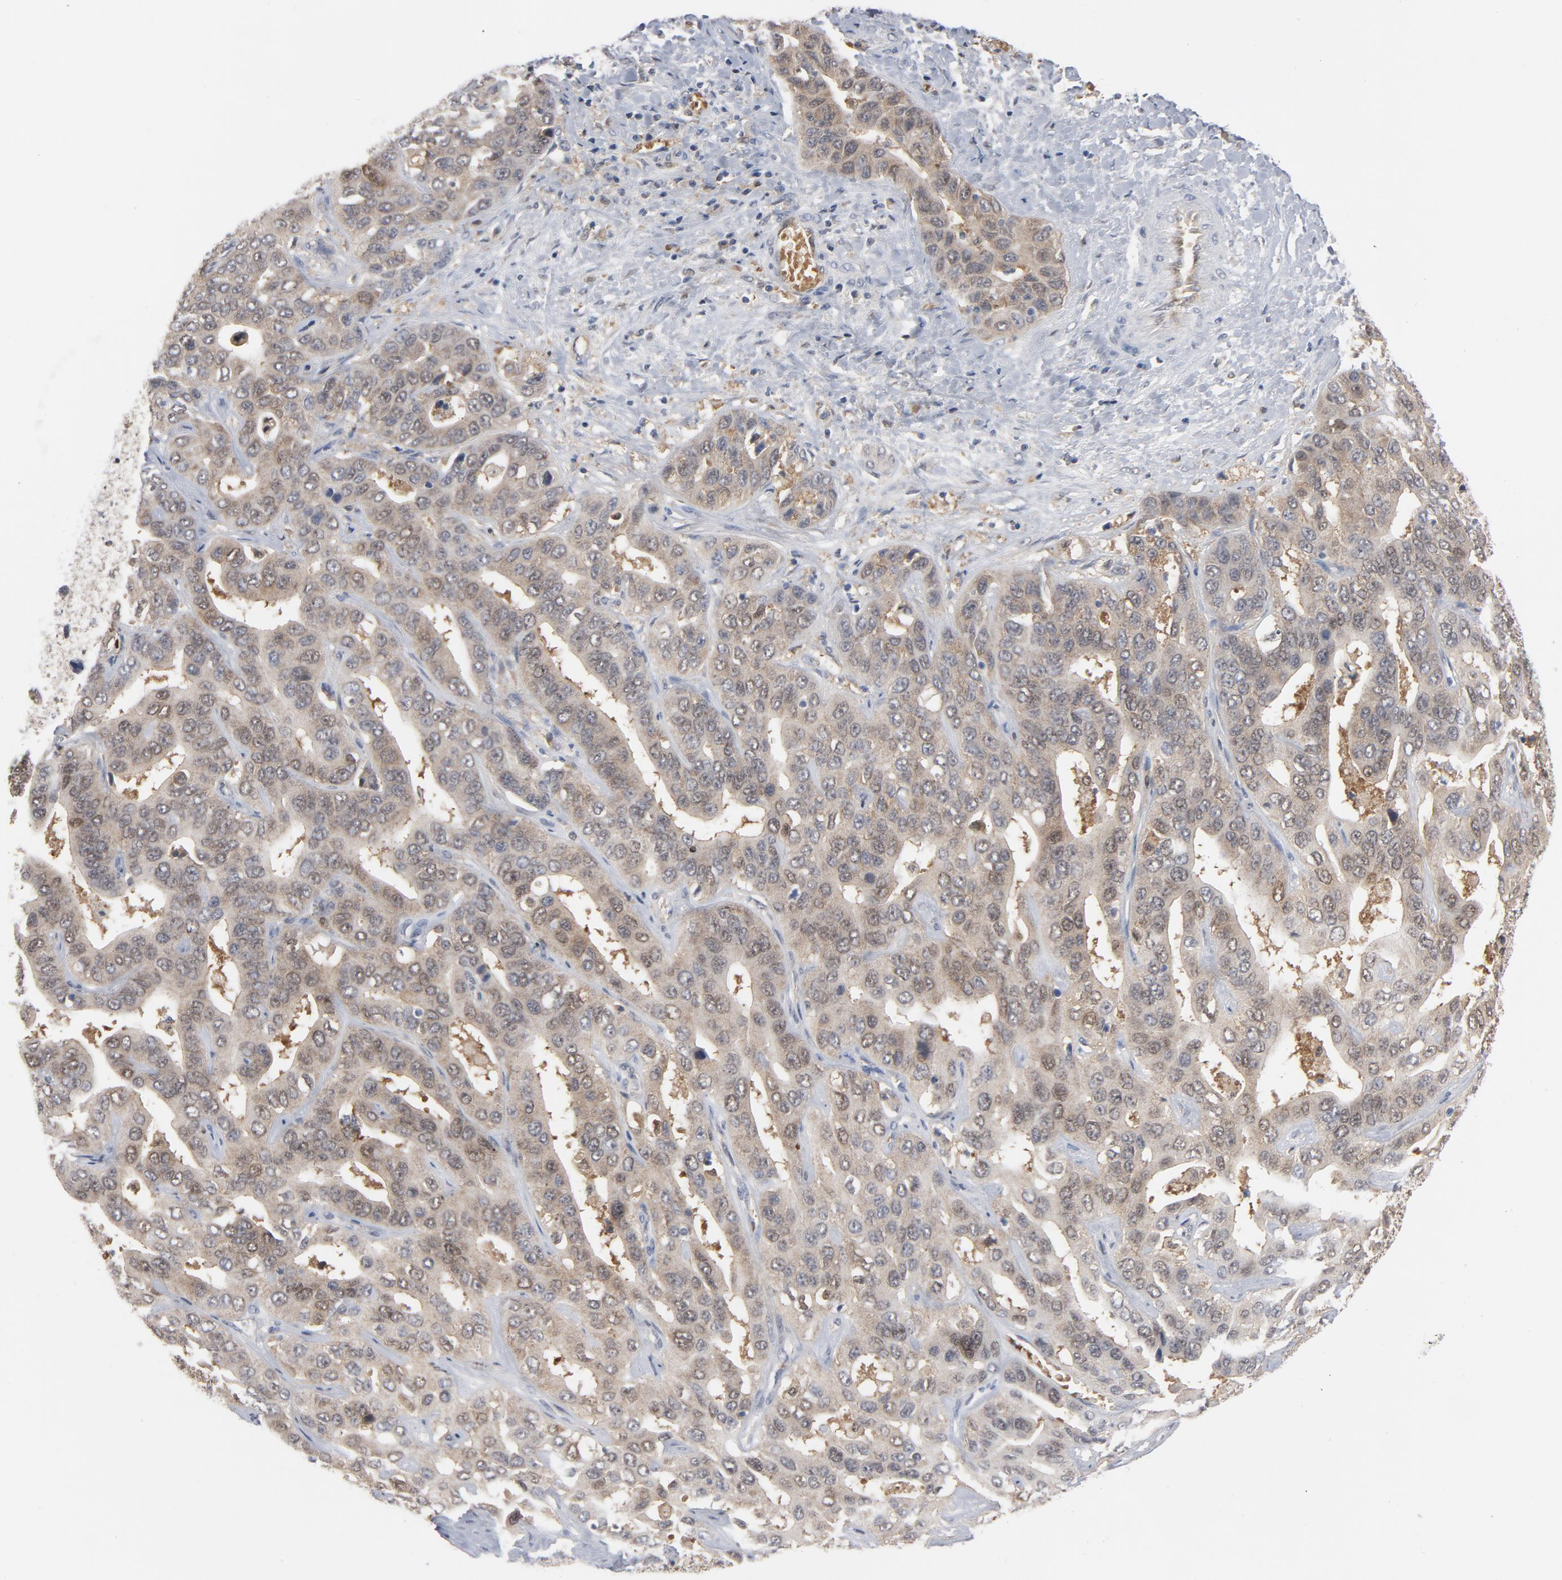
{"staining": {"intensity": "weak", "quantity": "25%-75%", "location": "cytoplasmic/membranous"}, "tissue": "liver cancer", "cell_type": "Tumor cells", "image_type": "cancer", "snomed": [{"axis": "morphology", "description": "Cholangiocarcinoma"}, {"axis": "topography", "description": "Liver"}], "caption": "This is a photomicrograph of IHC staining of liver cholangiocarcinoma, which shows weak expression in the cytoplasmic/membranous of tumor cells.", "gene": "PRDX1", "patient": {"sex": "female", "age": 52}}